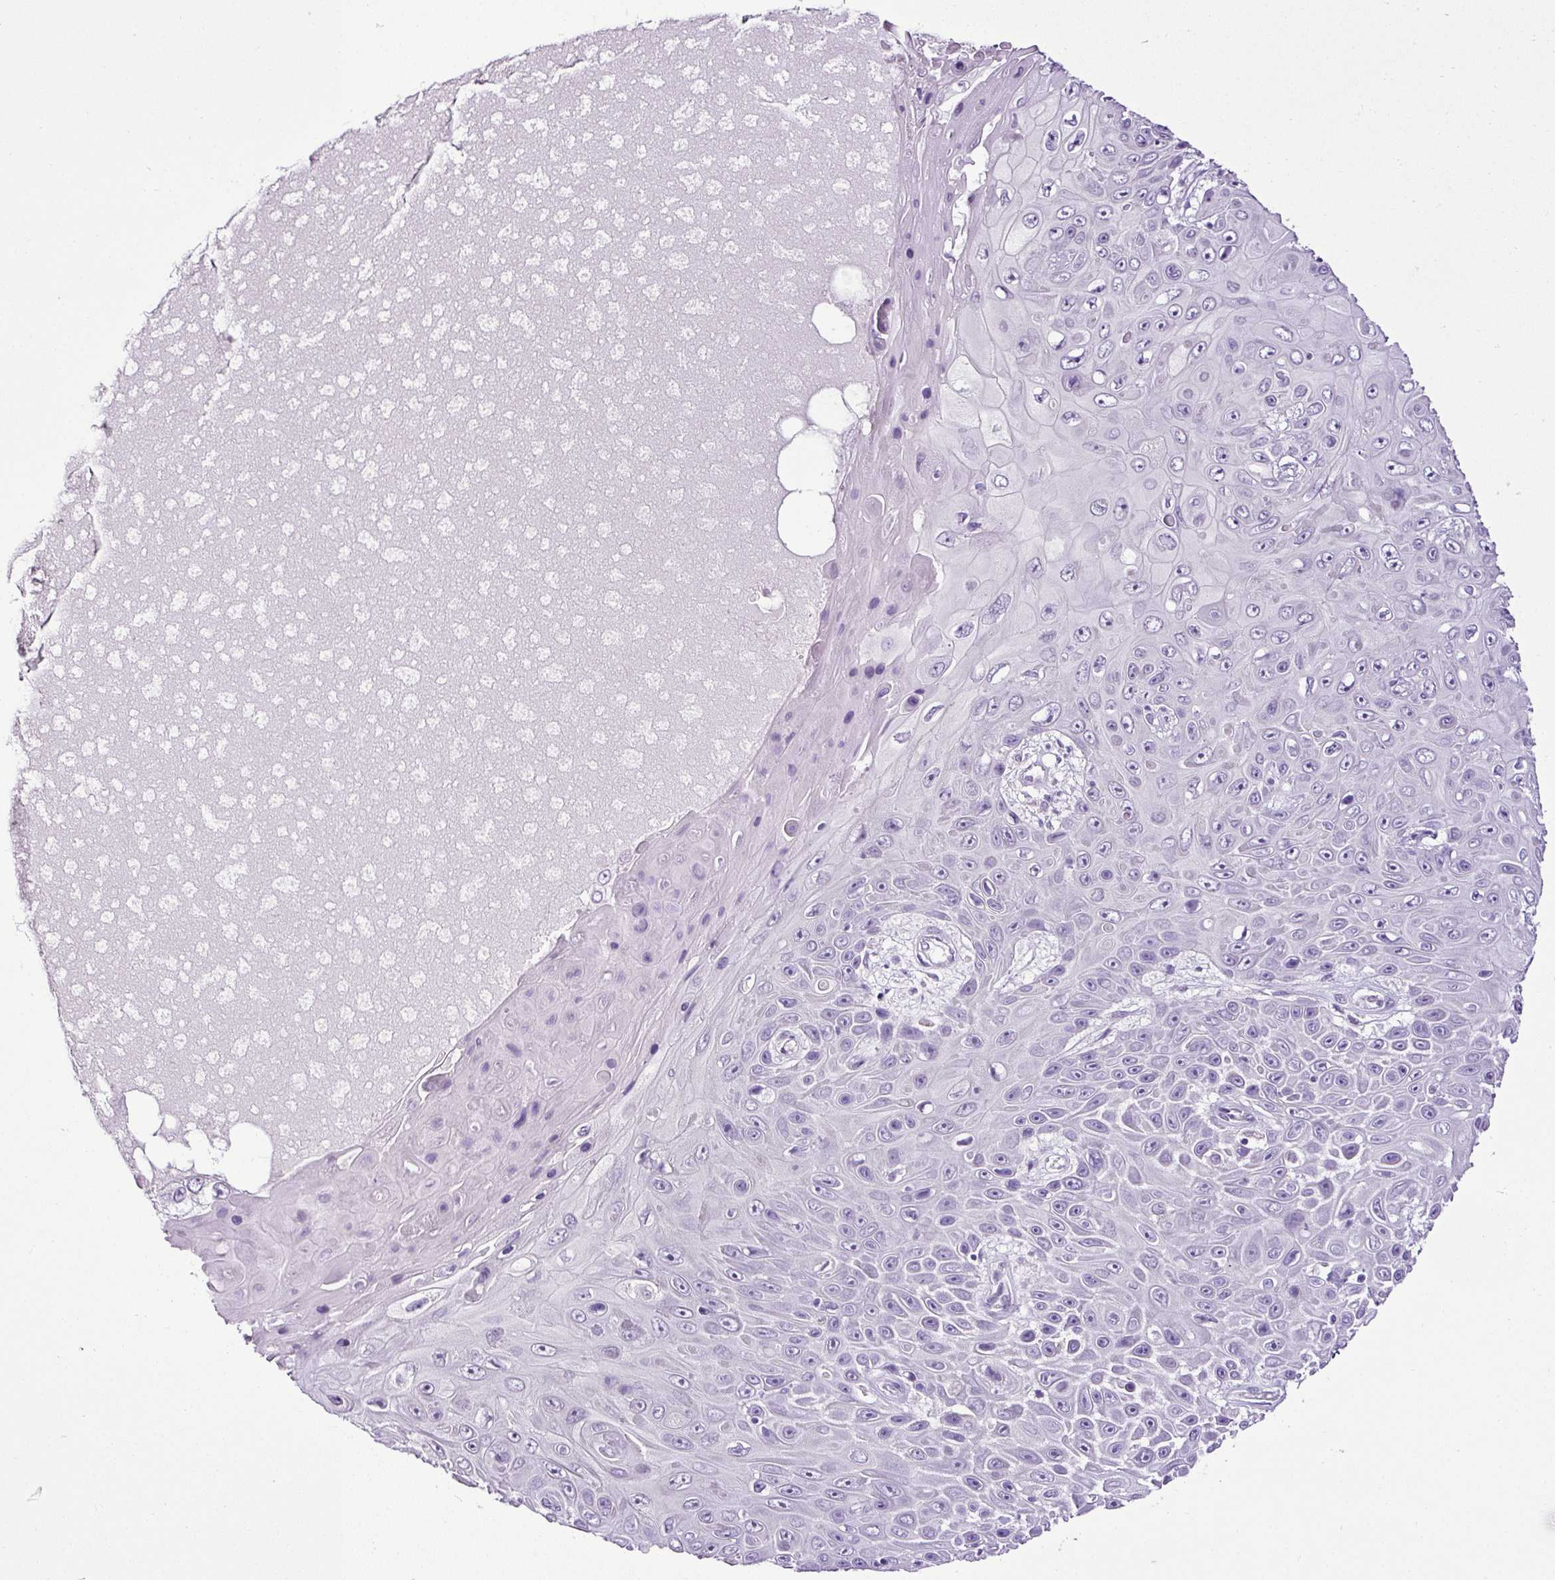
{"staining": {"intensity": "negative", "quantity": "none", "location": "none"}, "tissue": "skin cancer", "cell_type": "Tumor cells", "image_type": "cancer", "snomed": [{"axis": "morphology", "description": "Squamous cell carcinoma, NOS"}, {"axis": "topography", "description": "Skin"}], "caption": "DAB immunohistochemical staining of human skin cancer (squamous cell carcinoma) shows no significant staining in tumor cells. (DAB (3,3'-diaminobenzidine) immunohistochemistry, high magnification).", "gene": "ESR1", "patient": {"sex": "male", "age": 82}}